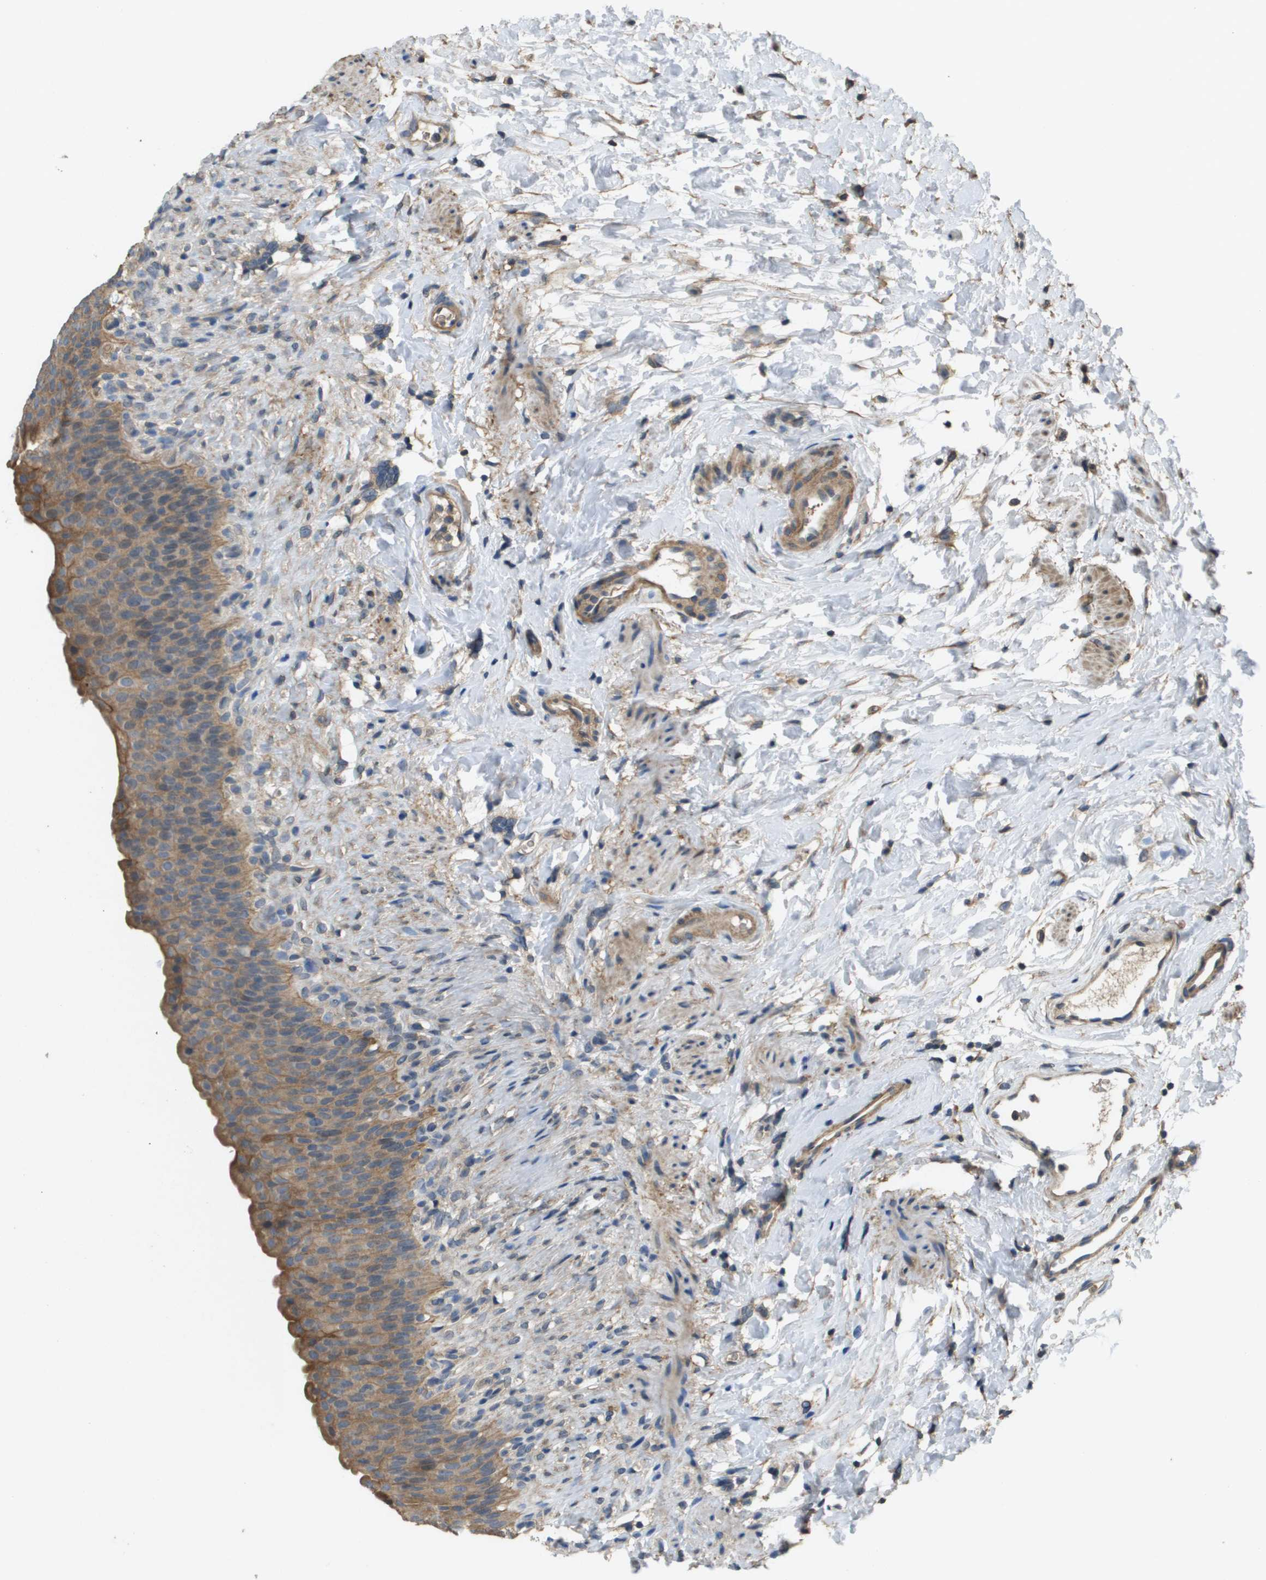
{"staining": {"intensity": "strong", "quantity": ">75%", "location": "cytoplasmic/membranous"}, "tissue": "urinary bladder", "cell_type": "Urothelial cells", "image_type": "normal", "snomed": [{"axis": "morphology", "description": "Normal tissue, NOS"}, {"axis": "topography", "description": "Urinary bladder"}], "caption": "The histopathology image exhibits staining of unremarkable urinary bladder, revealing strong cytoplasmic/membranous protein staining (brown color) within urothelial cells. (DAB IHC with brightfield microscopy, high magnification).", "gene": "KRT23", "patient": {"sex": "female", "age": 79}}